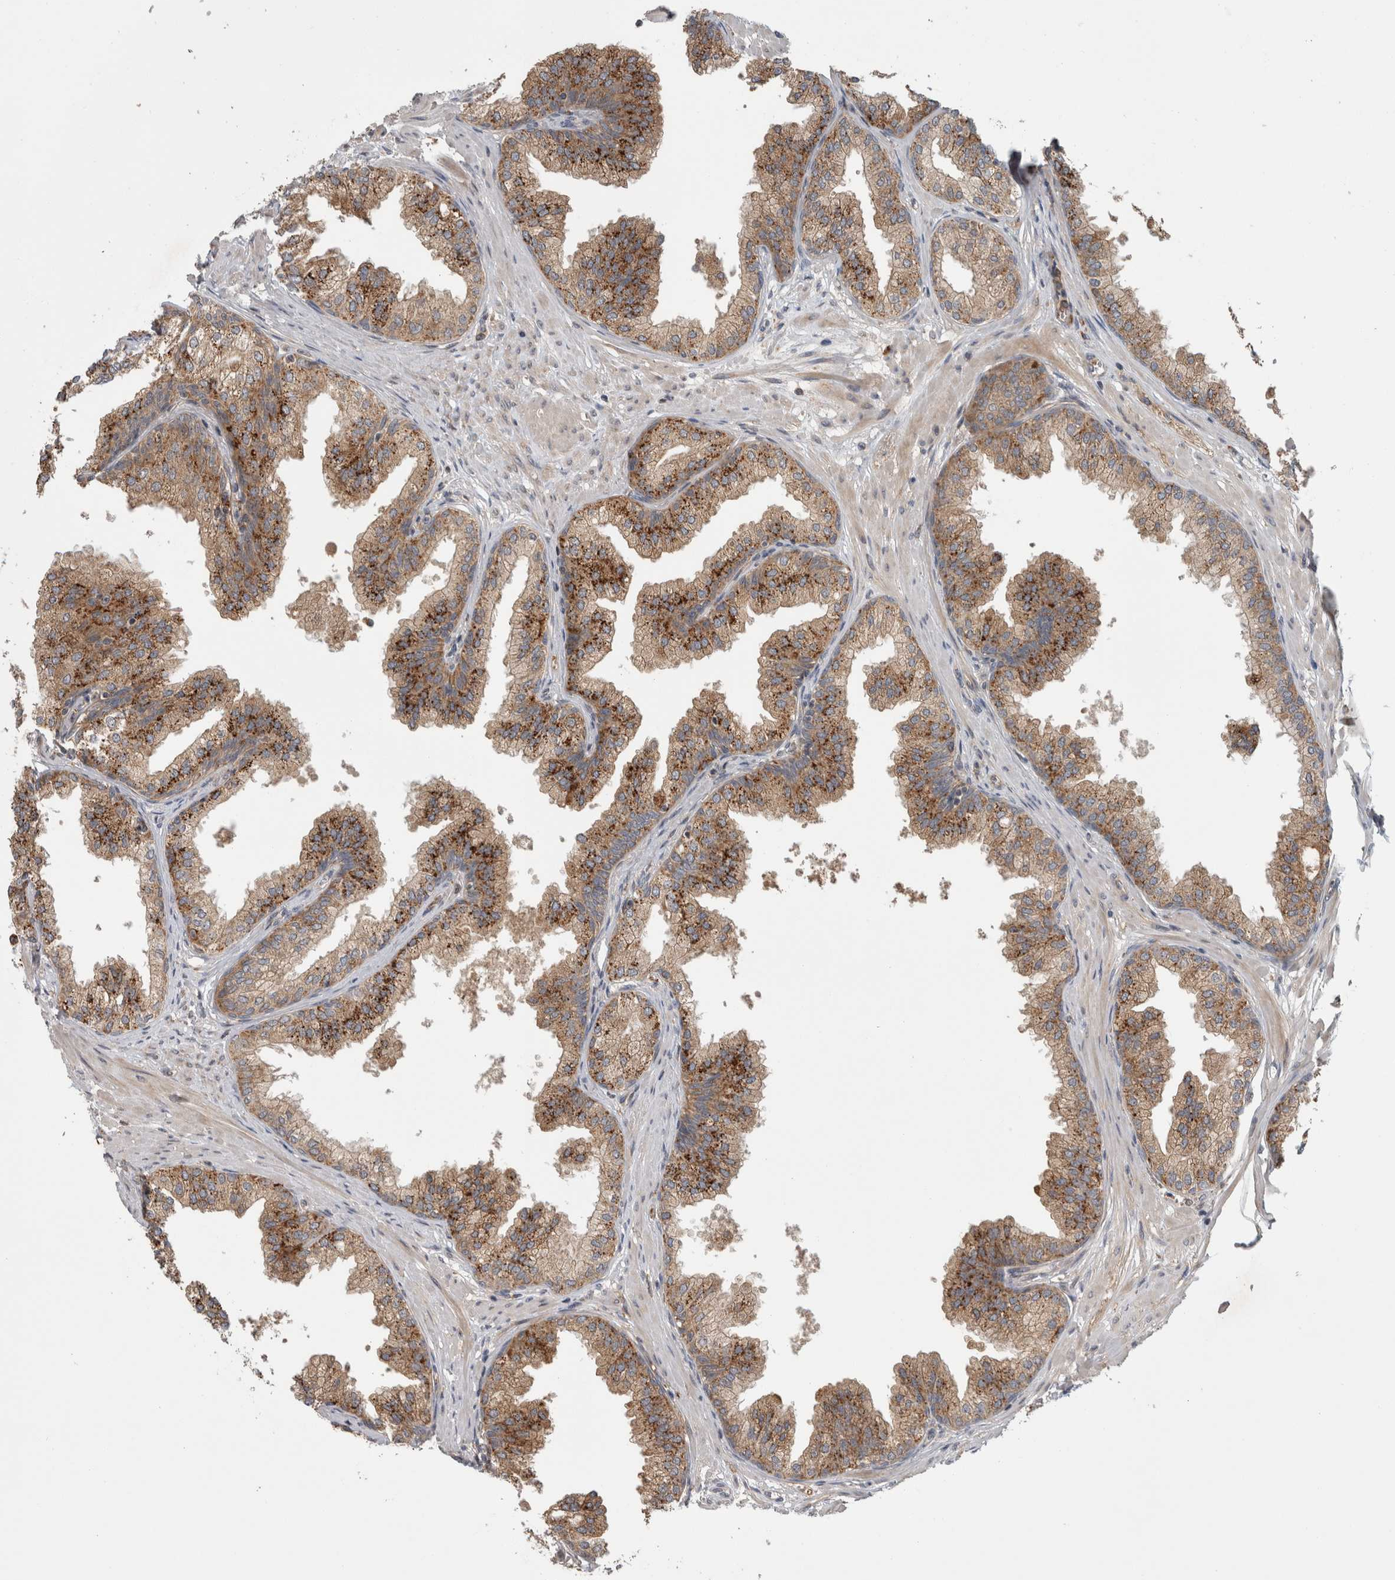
{"staining": {"intensity": "moderate", "quantity": ">75%", "location": "cytoplasmic/membranous"}, "tissue": "prostate", "cell_type": "Glandular cells", "image_type": "normal", "snomed": [{"axis": "morphology", "description": "Normal tissue, NOS"}, {"axis": "morphology", "description": "Urothelial carcinoma, Low grade"}, {"axis": "topography", "description": "Urinary bladder"}, {"axis": "topography", "description": "Prostate"}], "caption": "Moderate cytoplasmic/membranous positivity for a protein is identified in approximately >75% of glandular cells of unremarkable prostate using IHC.", "gene": "ADGRL3", "patient": {"sex": "male", "age": 60}}